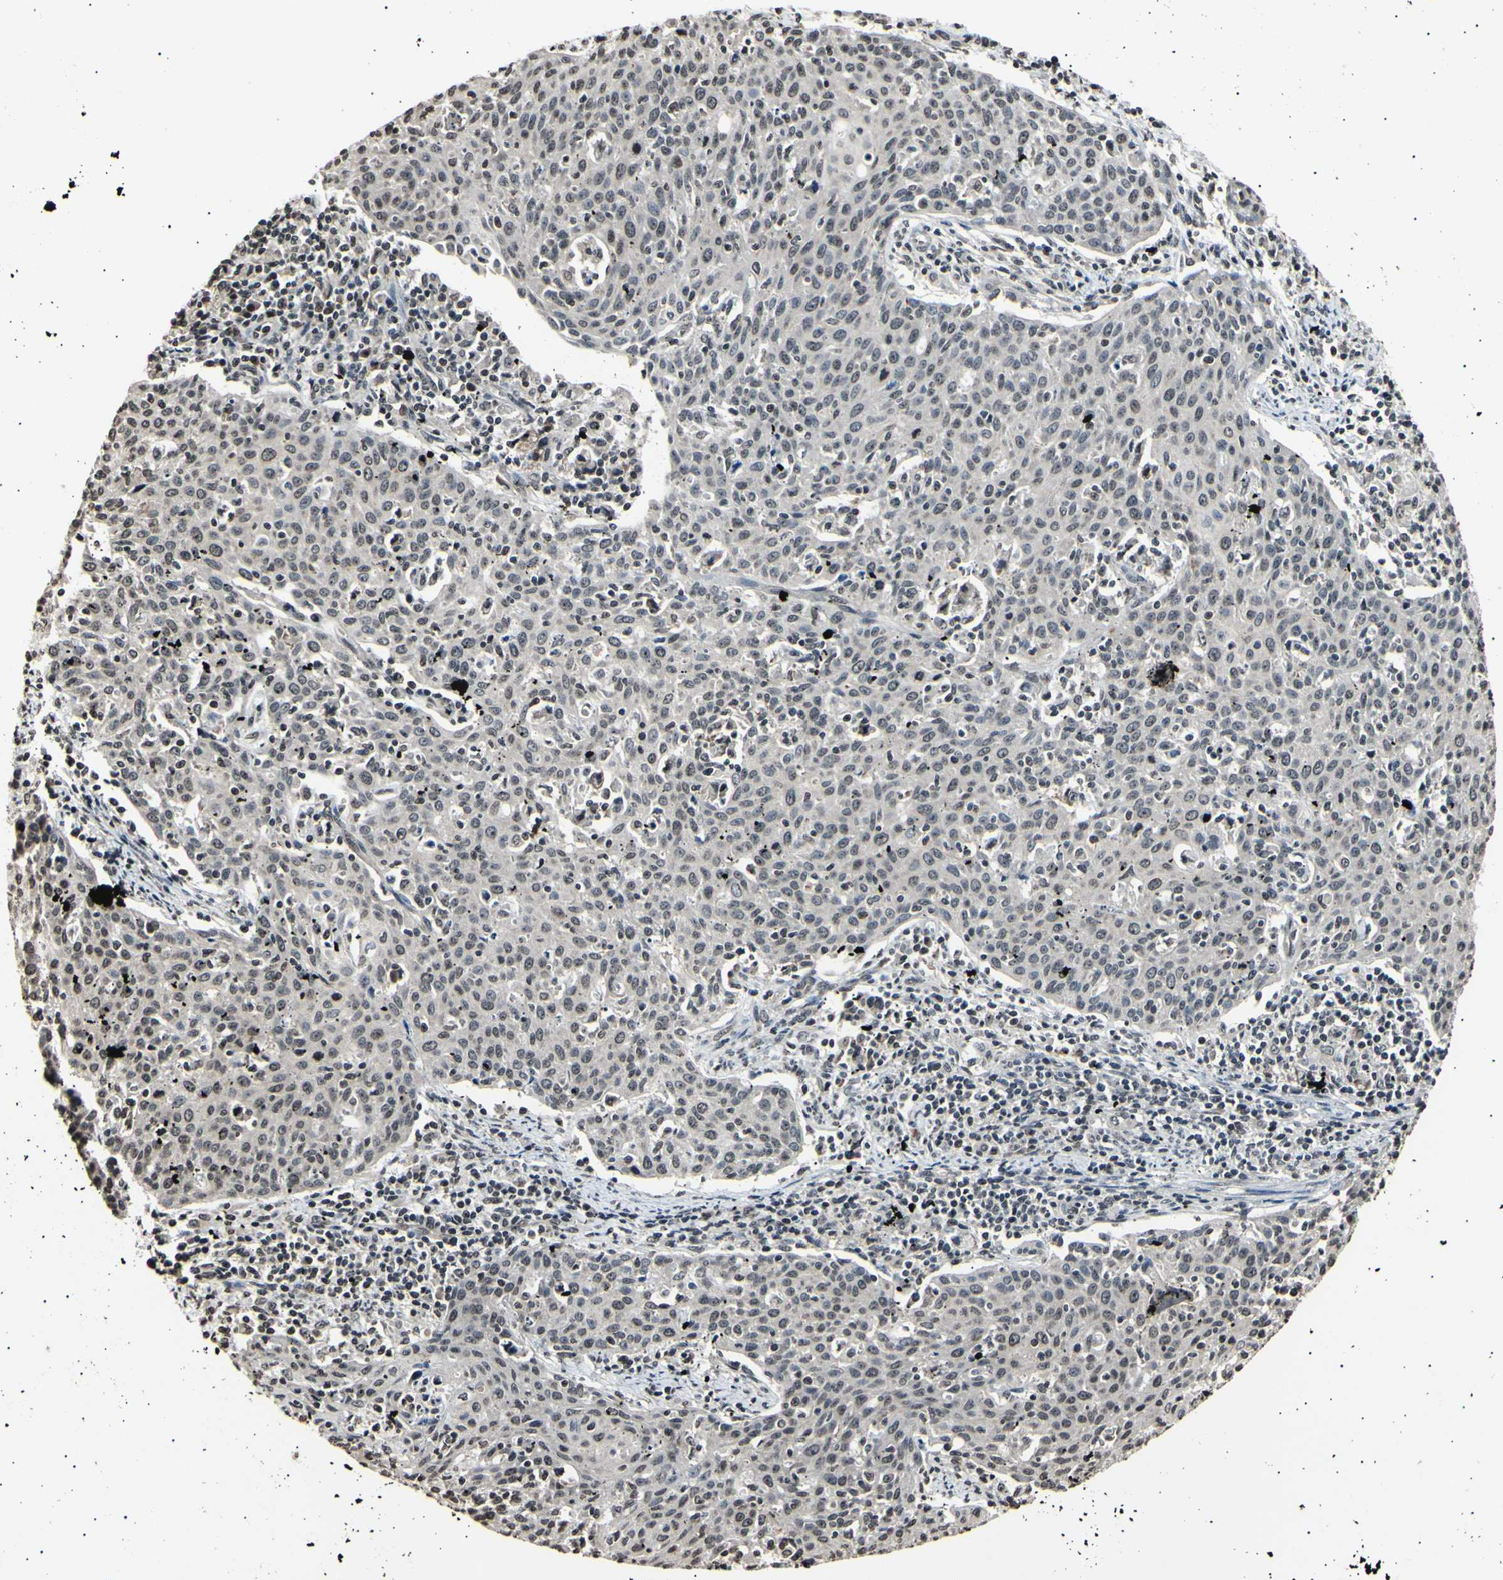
{"staining": {"intensity": "negative", "quantity": "none", "location": "none"}, "tissue": "cervical cancer", "cell_type": "Tumor cells", "image_type": "cancer", "snomed": [{"axis": "morphology", "description": "Squamous cell carcinoma, NOS"}, {"axis": "topography", "description": "Cervix"}], "caption": "Immunohistochemical staining of squamous cell carcinoma (cervical) exhibits no significant staining in tumor cells.", "gene": "ANAPC7", "patient": {"sex": "female", "age": 38}}